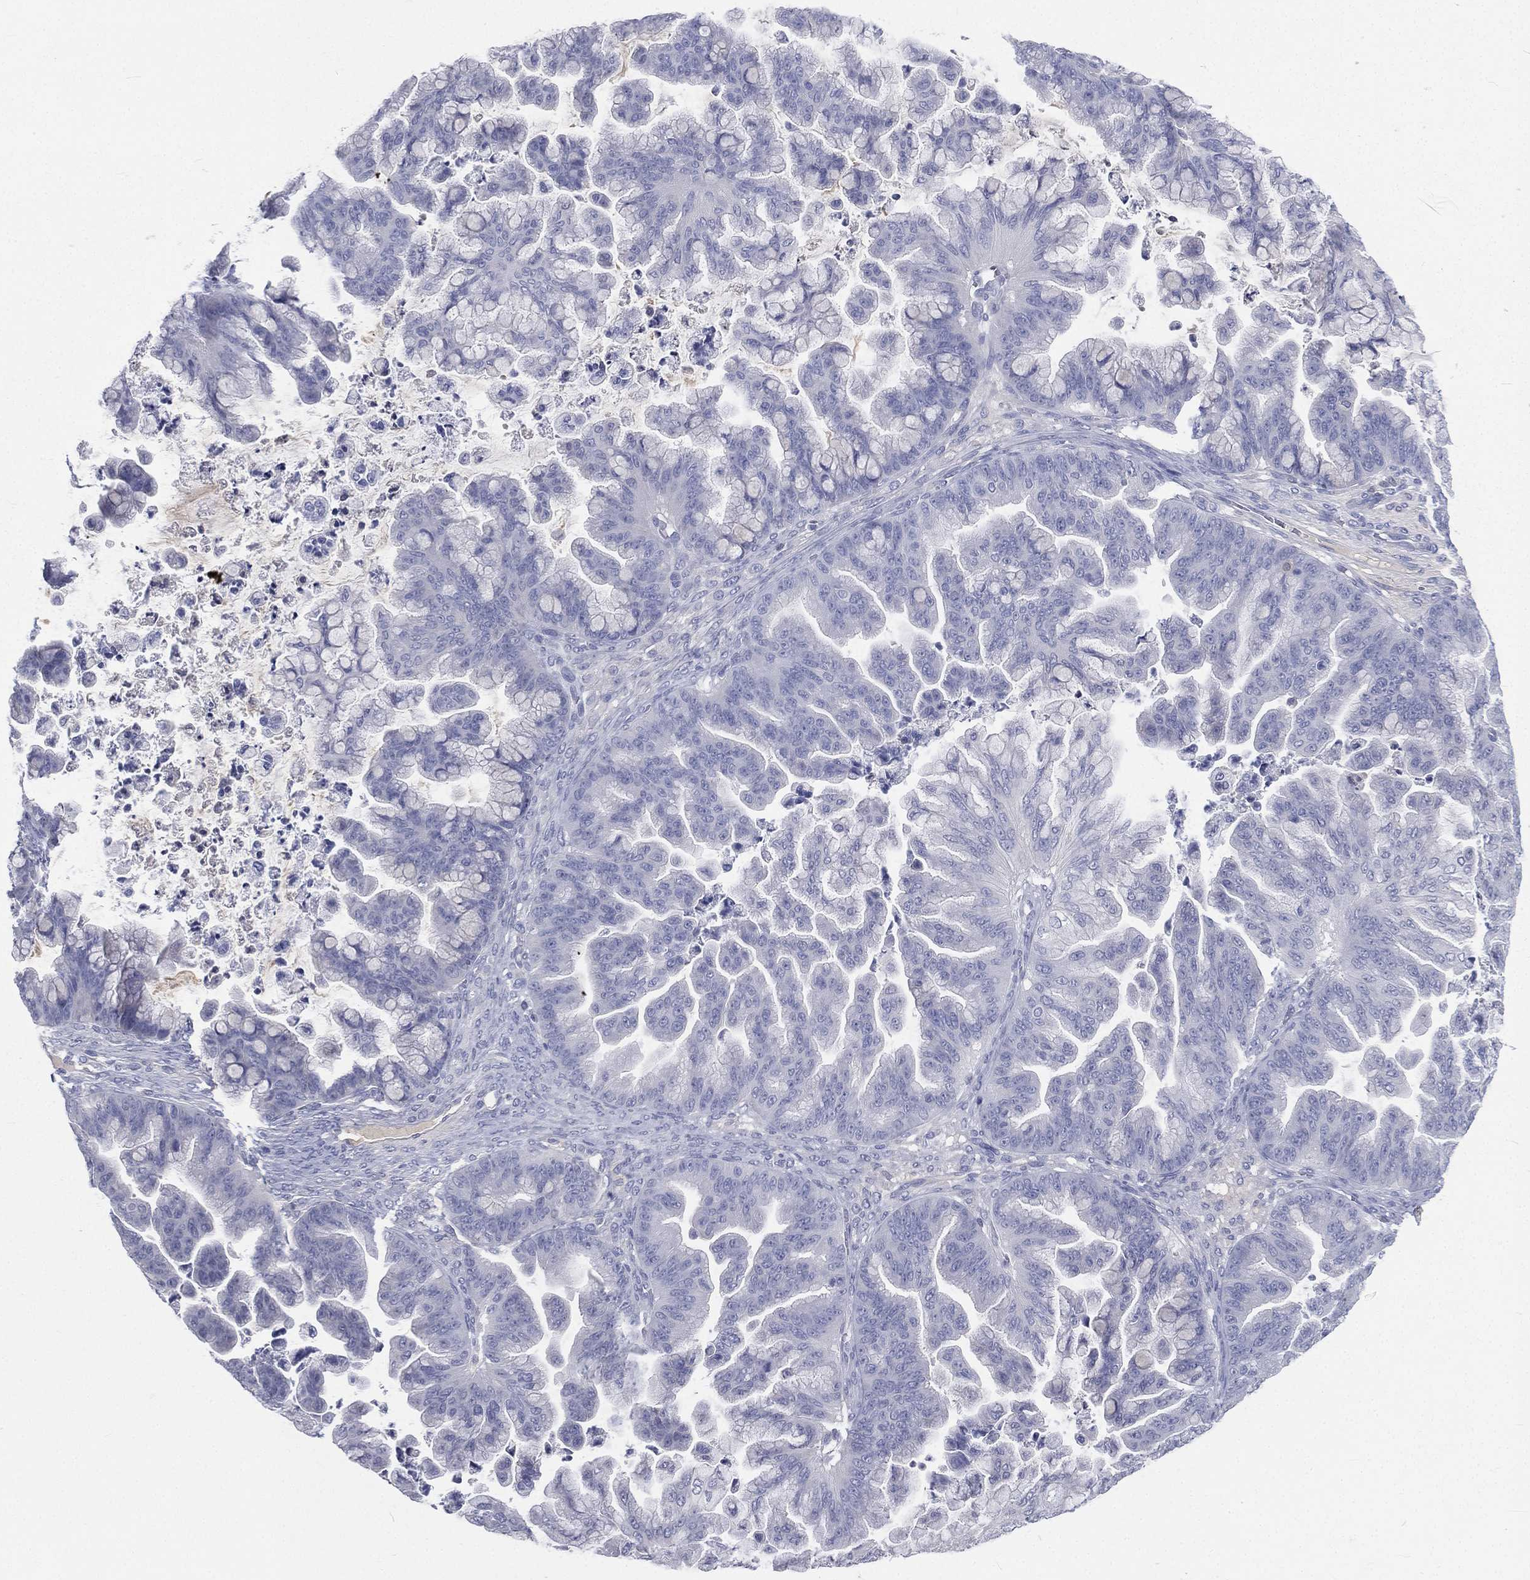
{"staining": {"intensity": "negative", "quantity": "none", "location": "none"}, "tissue": "ovarian cancer", "cell_type": "Tumor cells", "image_type": "cancer", "snomed": [{"axis": "morphology", "description": "Cystadenocarcinoma, mucinous, NOS"}, {"axis": "topography", "description": "Ovary"}], "caption": "IHC photomicrograph of neoplastic tissue: human ovarian mucinous cystadenocarcinoma stained with DAB (3,3'-diaminobenzidine) displays no significant protein expression in tumor cells. Brightfield microscopy of immunohistochemistry stained with DAB (3,3'-diaminobenzidine) (brown) and hematoxylin (blue), captured at high magnification.", "gene": "CD3D", "patient": {"sex": "female", "age": 67}}